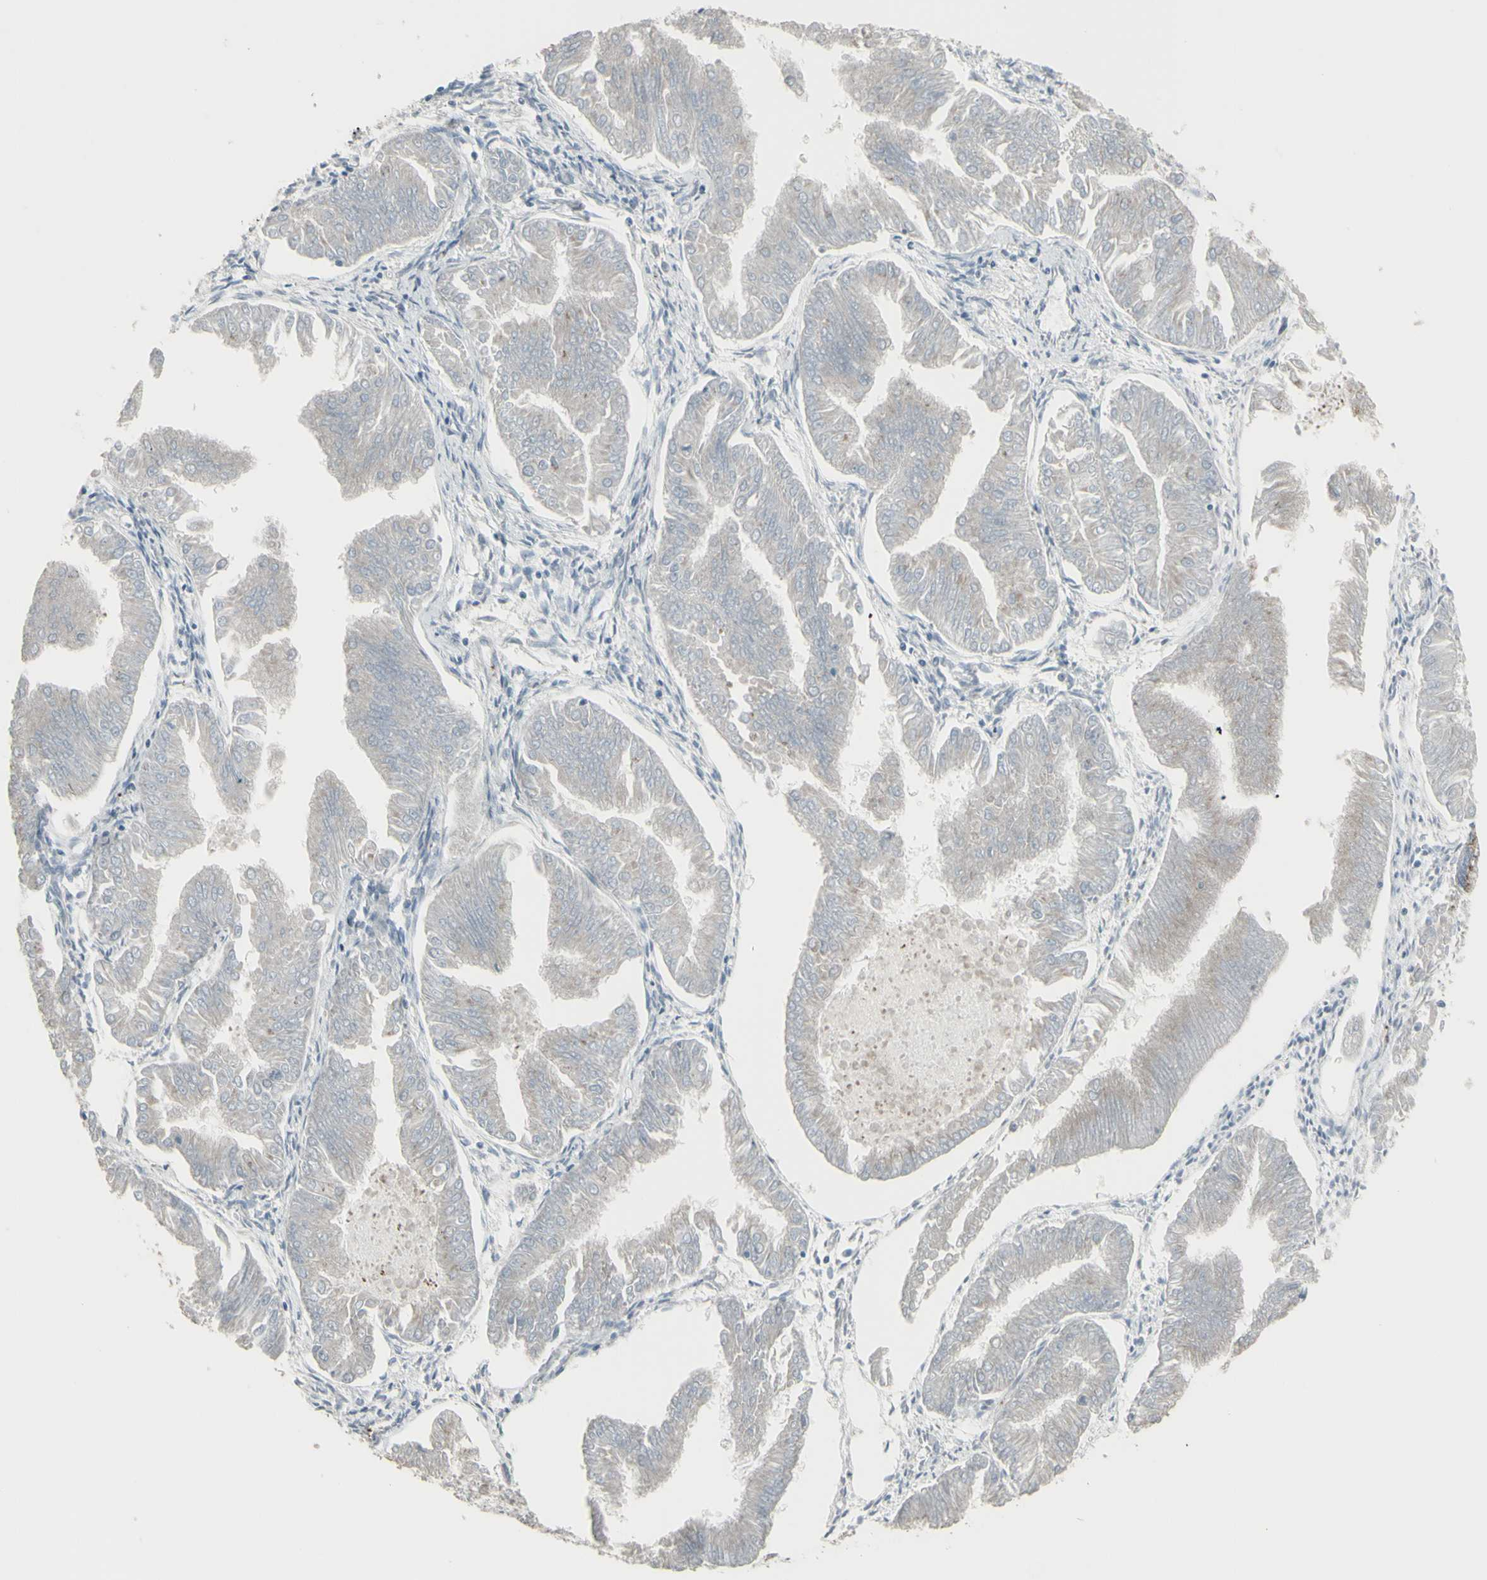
{"staining": {"intensity": "weak", "quantity": "<25%", "location": "cytoplasmic/membranous"}, "tissue": "endometrial cancer", "cell_type": "Tumor cells", "image_type": "cancer", "snomed": [{"axis": "morphology", "description": "Adenocarcinoma, NOS"}, {"axis": "topography", "description": "Endometrium"}], "caption": "Histopathology image shows no significant protein expression in tumor cells of endometrial adenocarcinoma.", "gene": "CD79B", "patient": {"sex": "female", "age": 53}}